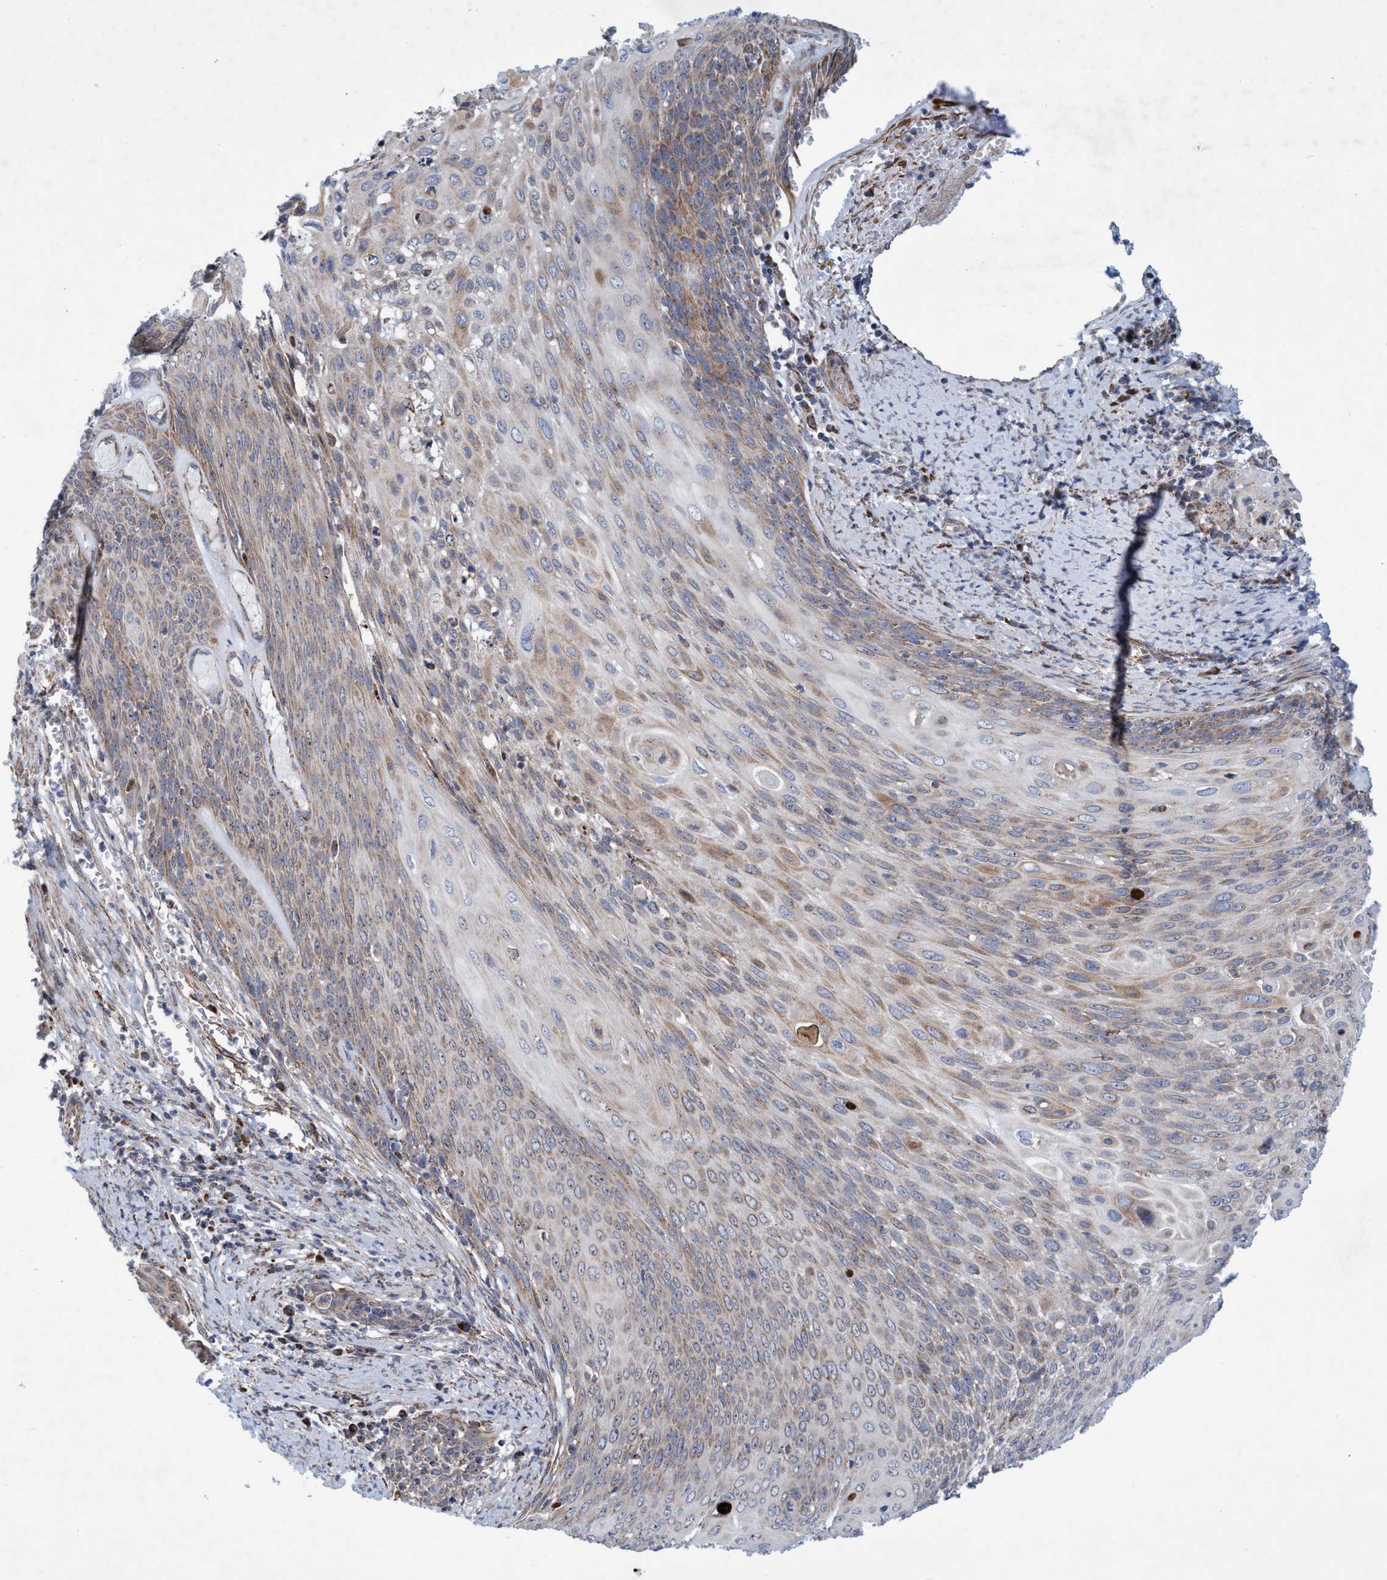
{"staining": {"intensity": "weak", "quantity": ">75%", "location": "cytoplasmic/membranous"}, "tissue": "cervical cancer", "cell_type": "Tumor cells", "image_type": "cancer", "snomed": [{"axis": "morphology", "description": "Squamous cell carcinoma, NOS"}, {"axis": "topography", "description": "Cervix"}], "caption": "Immunohistochemistry image of neoplastic tissue: human cervical cancer (squamous cell carcinoma) stained using IHC exhibits low levels of weak protein expression localized specifically in the cytoplasmic/membranous of tumor cells, appearing as a cytoplasmic/membranous brown color.", "gene": "POLR1F", "patient": {"sex": "female", "age": 39}}